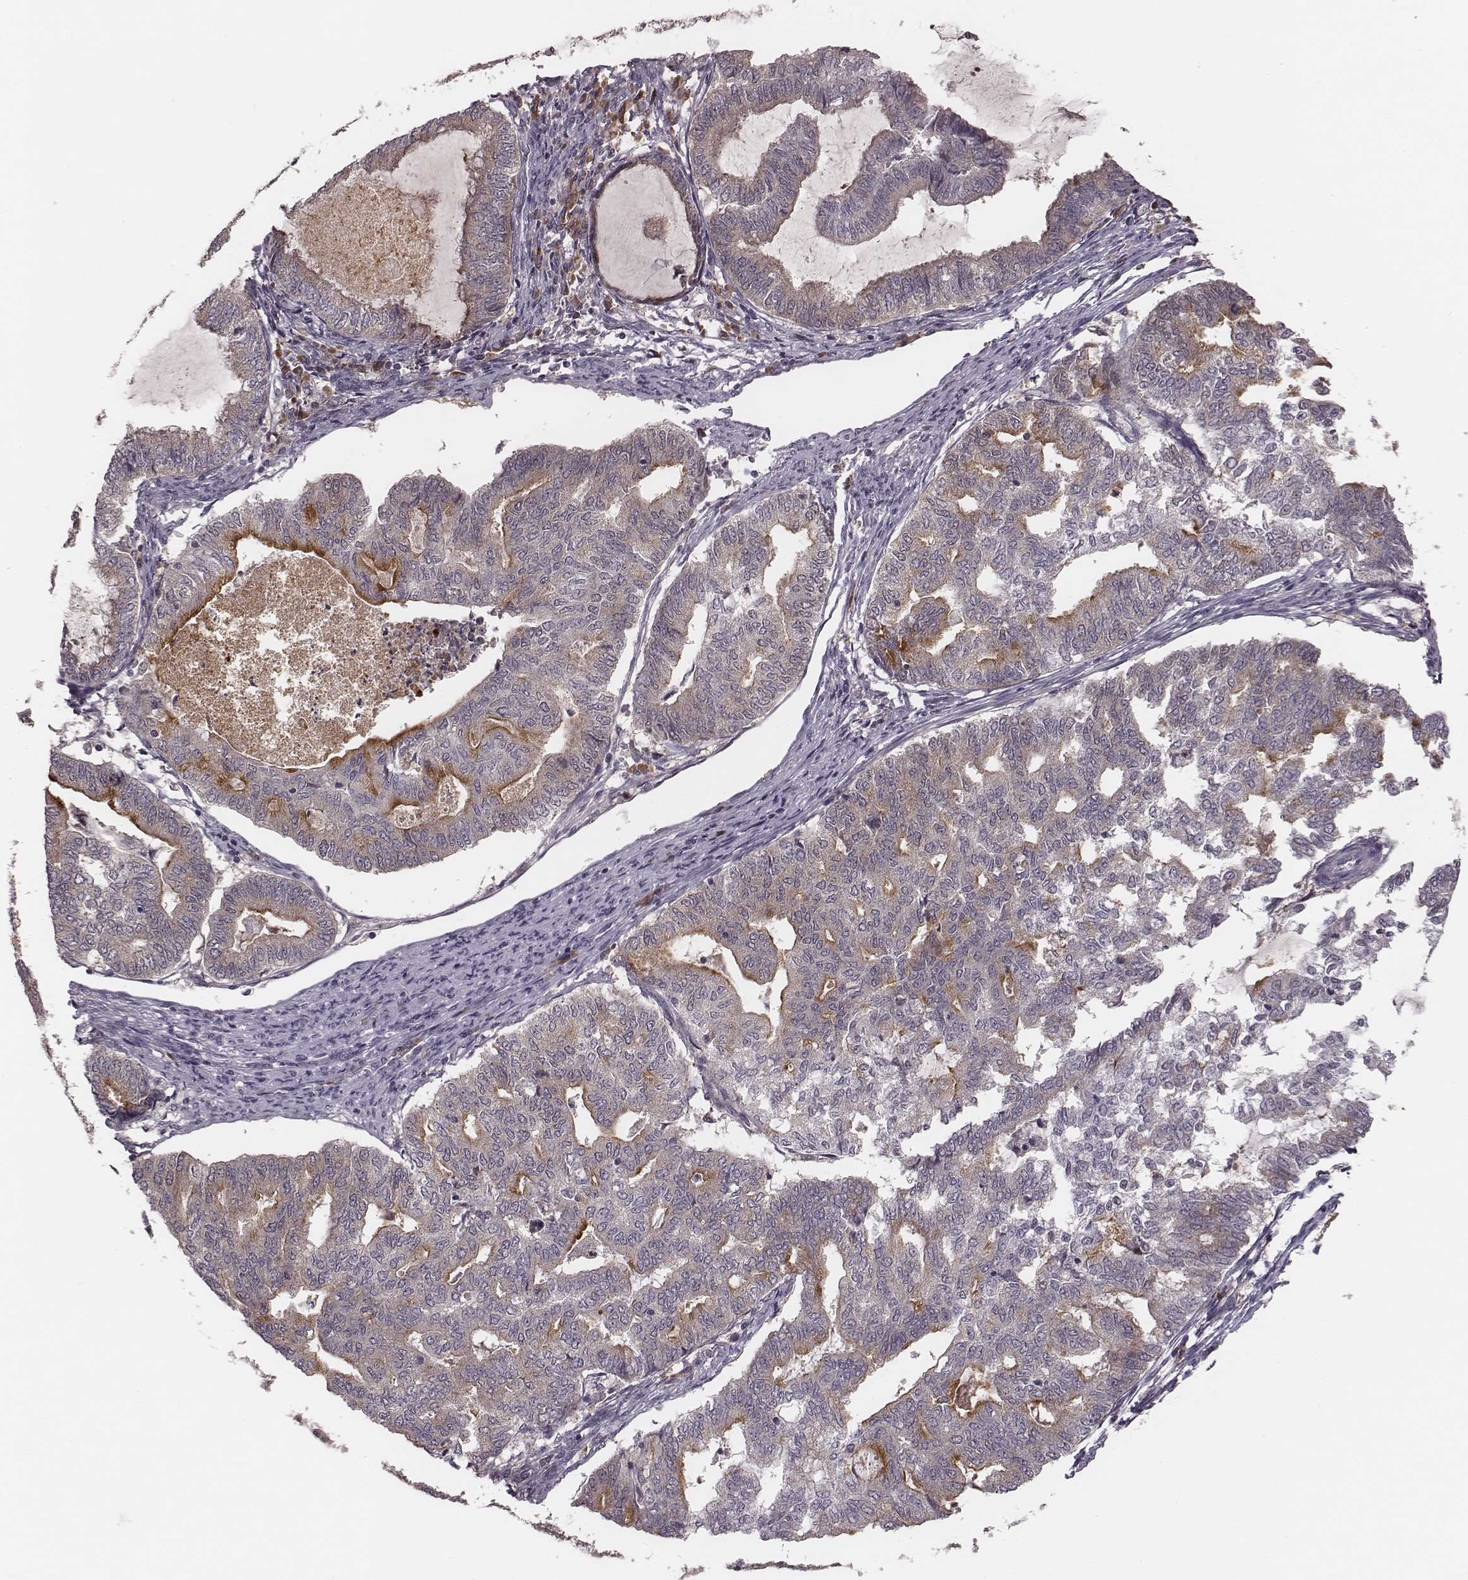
{"staining": {"intensity": "strong", "quantity": "<25%", "location": "cytoplasmic/membranous"}, "tissue": "endometrial cancer", "cell_type": "Tumor cells", "image_type": "cancer", "snomed": [{"axis": "morphology", "description": "Adenocarcinoma, NOS"}, {"axis": "topography", "description": "Endometrium"}], "caption": "An immunohistochemistry (IHC) image of neoplastic tissue is shown. Protein staining in brown highlights strong cytoplasmic/membranous positivity in endometrial adenocarcinoma within tumor cells.", "gene": "P2RX5", "patient": {"sex": "female", "age": 79}}